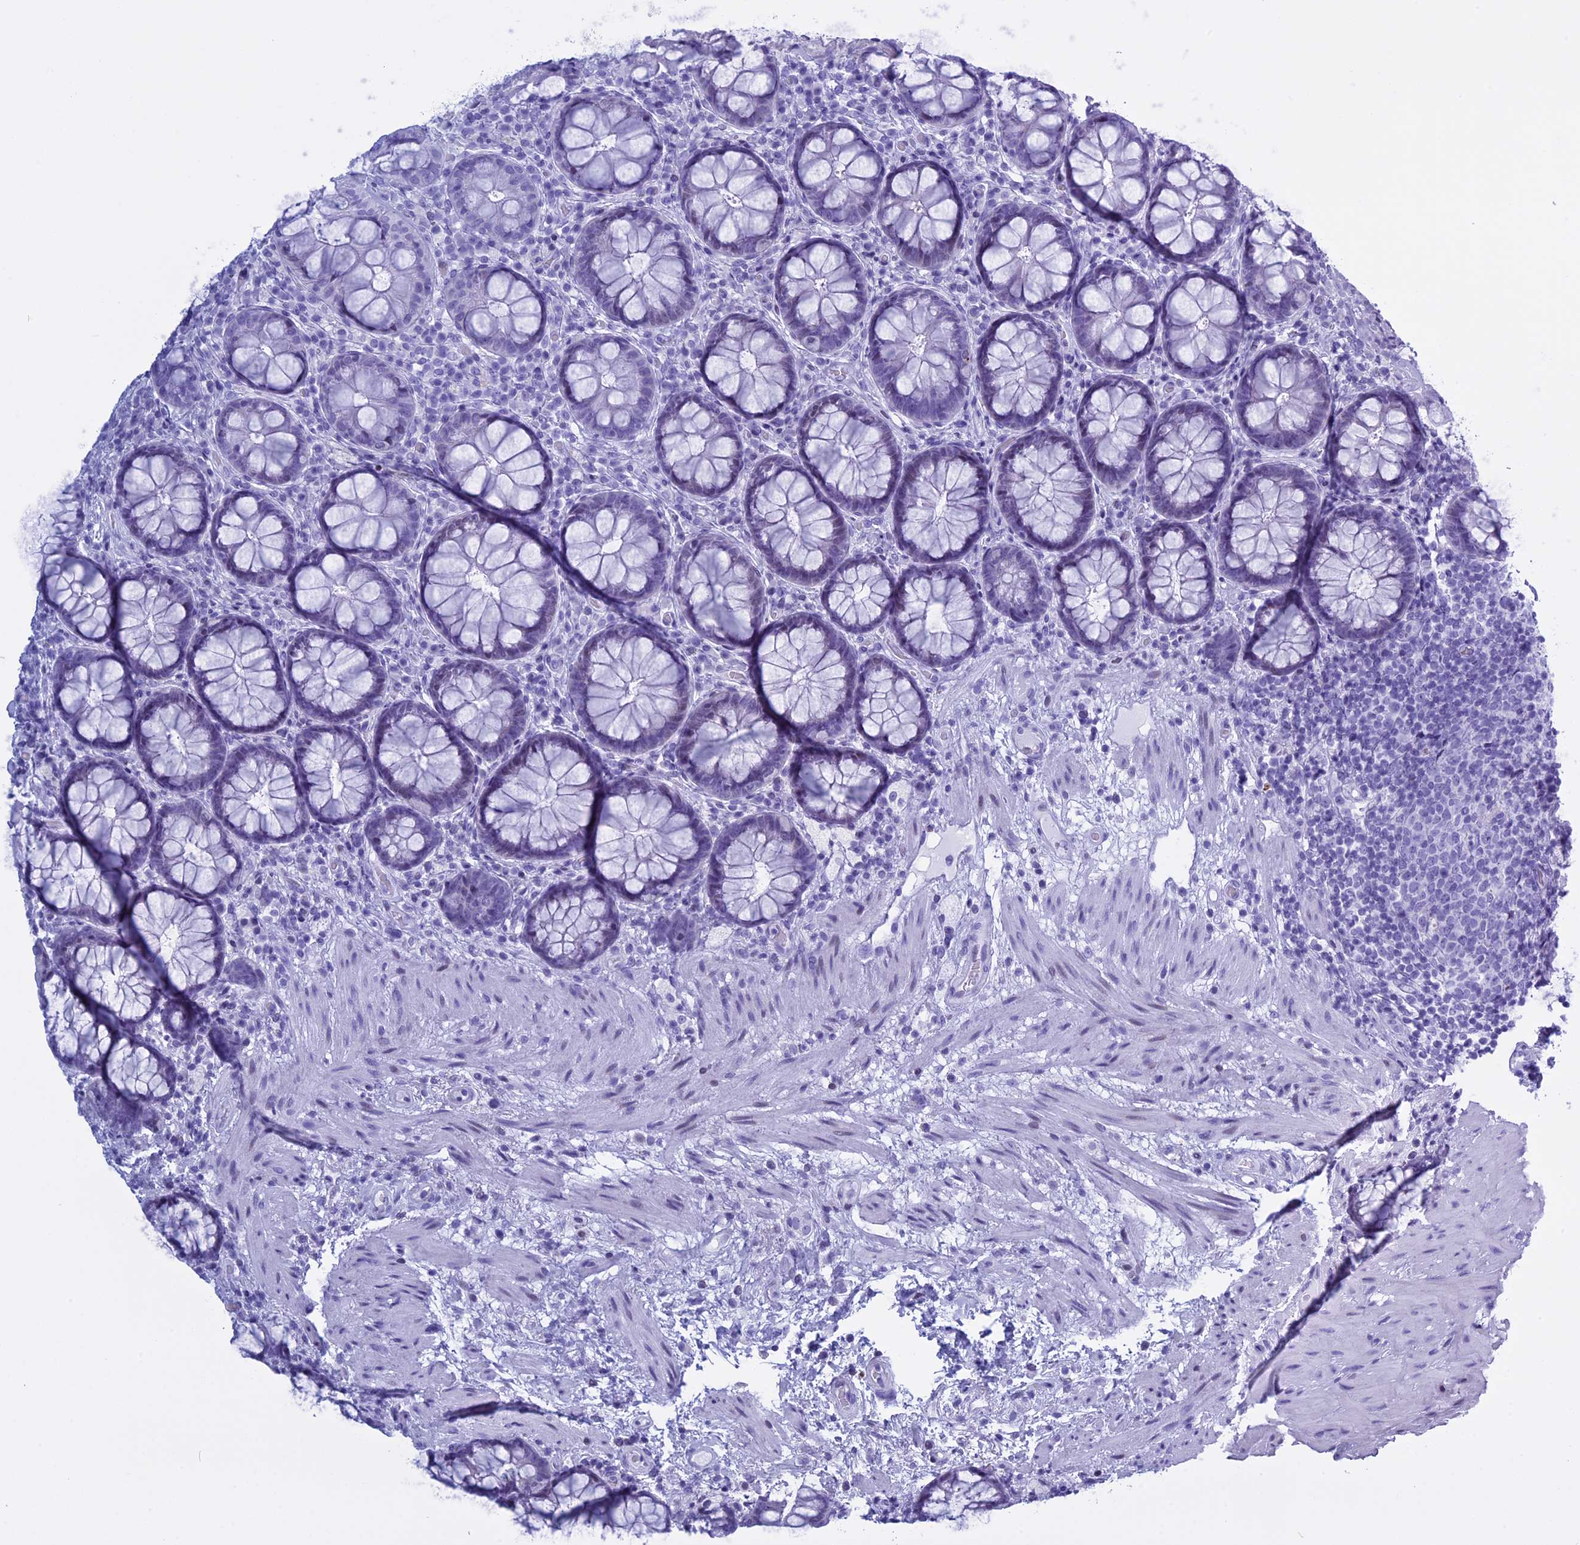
{"staining": {"intensity": "negative", "quantity": "none", "location": "none"}, "tissue": "rectum", "cell_type": "Glandular cells", "image_type": "normal", "snomed": [{"axis": "morphology", "description": "Normal tissue, NOS"}, {"axis": "topography", "description": "Rectum"}], "caption": "Immunohistochemical staining of benign human rectum displays no significant staining in glandular cells. Brightfield microscopy of IHC stained with DAB (3,3'-diaminobenzidine) (brown) and hematoxylin (blue), captured at high magnification.", "gene": "KCTD21", "patient": {"sex": "male", "age": 83}}